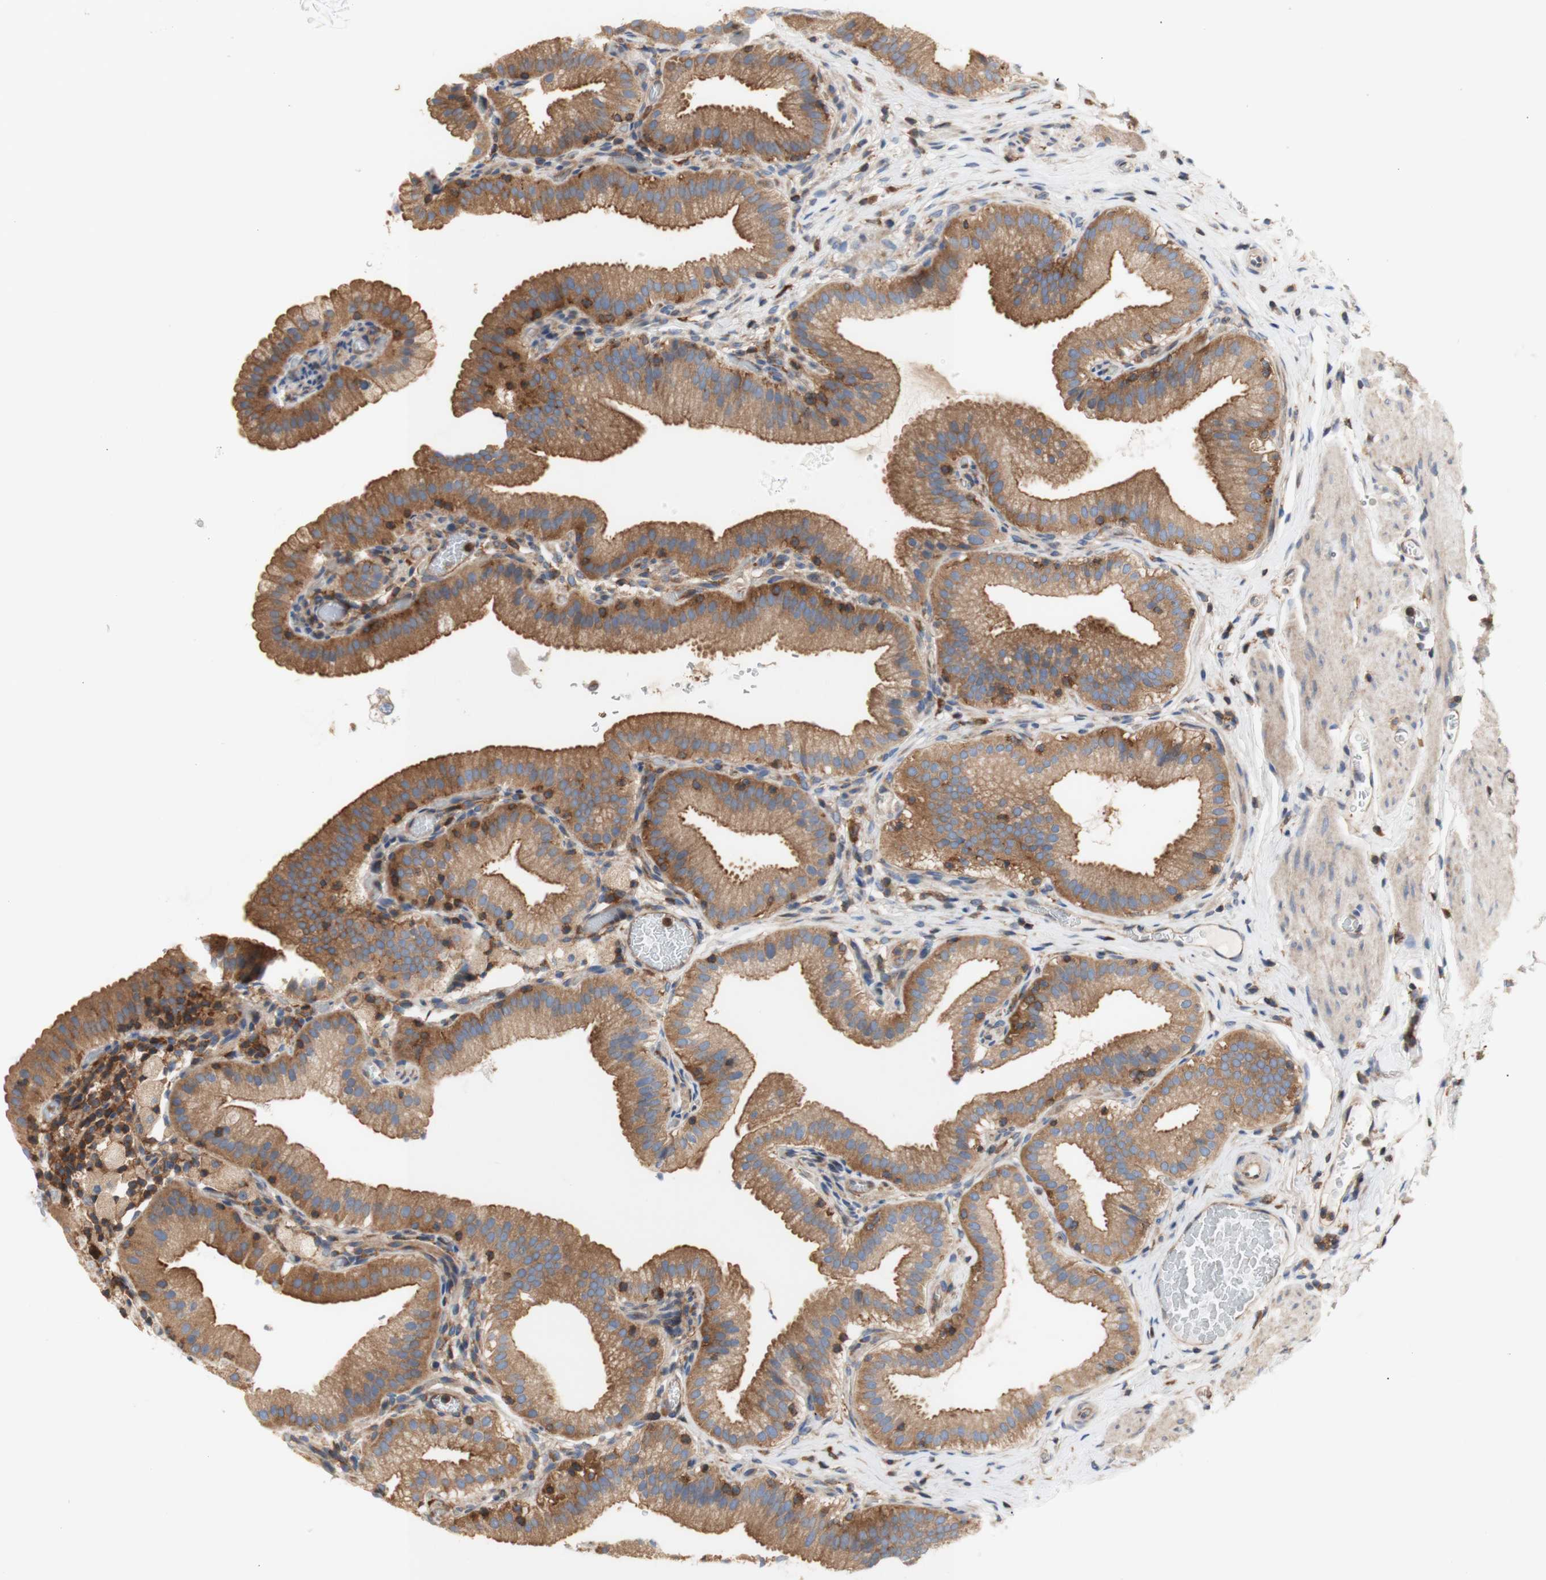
{"staining": {"intensity": "moderate", "quantity": ">75%", "location": "cytoplasmic/membranous"}, "tissue": "gallbladder", "cell_type": "Glandular cells", "image_type": "normal", "snomed": [{"axis": "morphology", "description": "Normal tissue, NOS"}, {"axis": "topography", "description": "Gallbladder"}], "caption": "Protein expression analysis of benign gallbladder demonstrates moderate cytoplasmic/membranous staining in about >75% of glandular cells.", "gene": "IKBKG", "patient": {"sex": "male", "age": 54}}